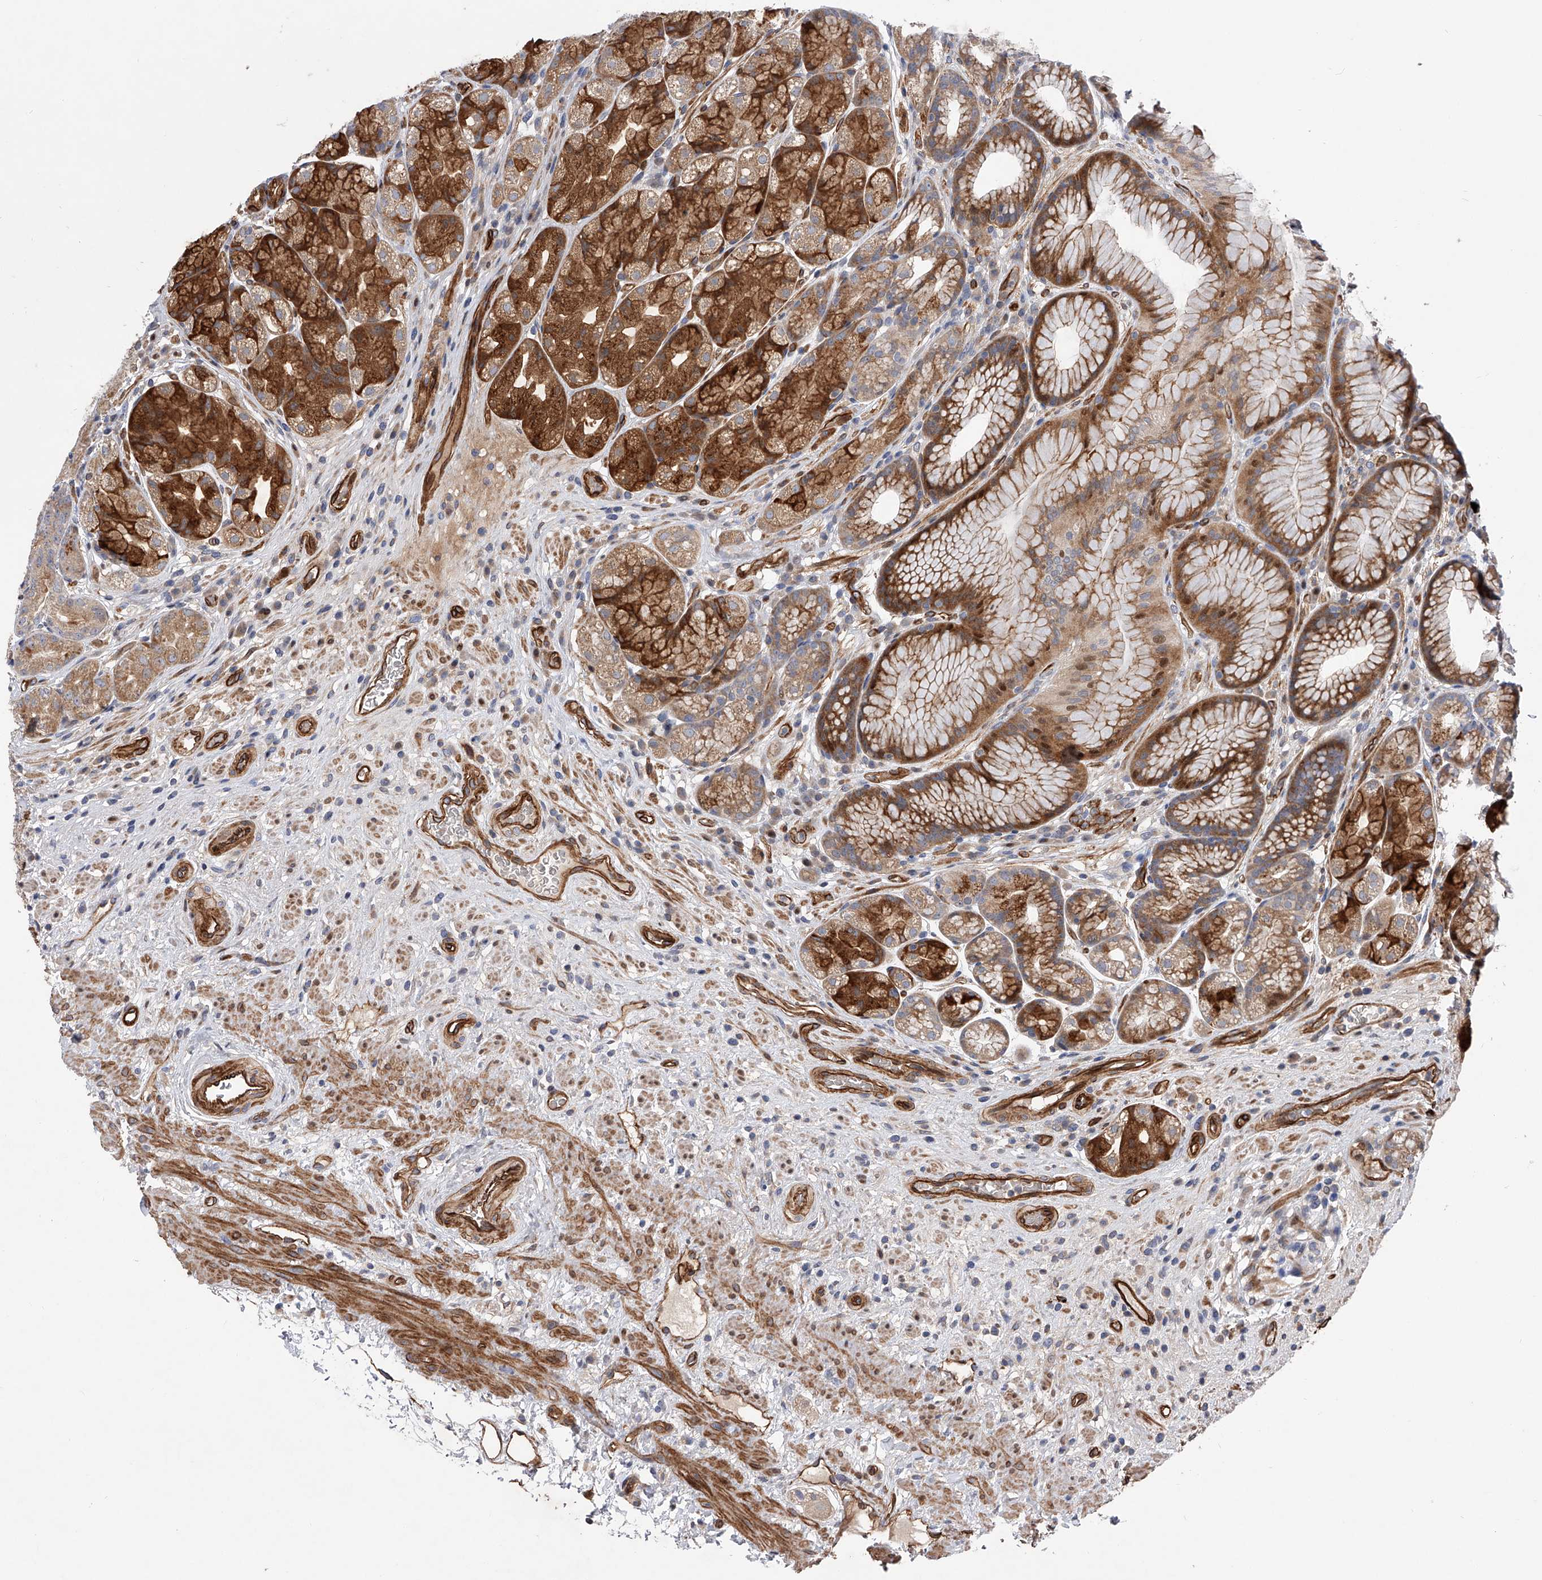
{"staining": {"intensity": "strong", "quantity": "25%-75%", "location": "cytoplasmic/membranous"}, "tissue": "stomach", "cell_type": "Glandular cells", "image_type": "normal", "snomed": [{"axis": "morphology", "description": "Normal tissue, NOS"}, {"axis": "topography", "description": "Stomach"}], "caption": "Protein expression analysis of unremarkable stomach shows strong cytoplasmic/membranous positivity in about 25%-75% of glandular cells. The staining was performed using DAB to visualize the protein expression in brown, while the nuclei were stained in blue with hematoxylin (Magnification: 20x).", "gene": "PDSS2", "patient": {"sex": "male", "age": 57}}